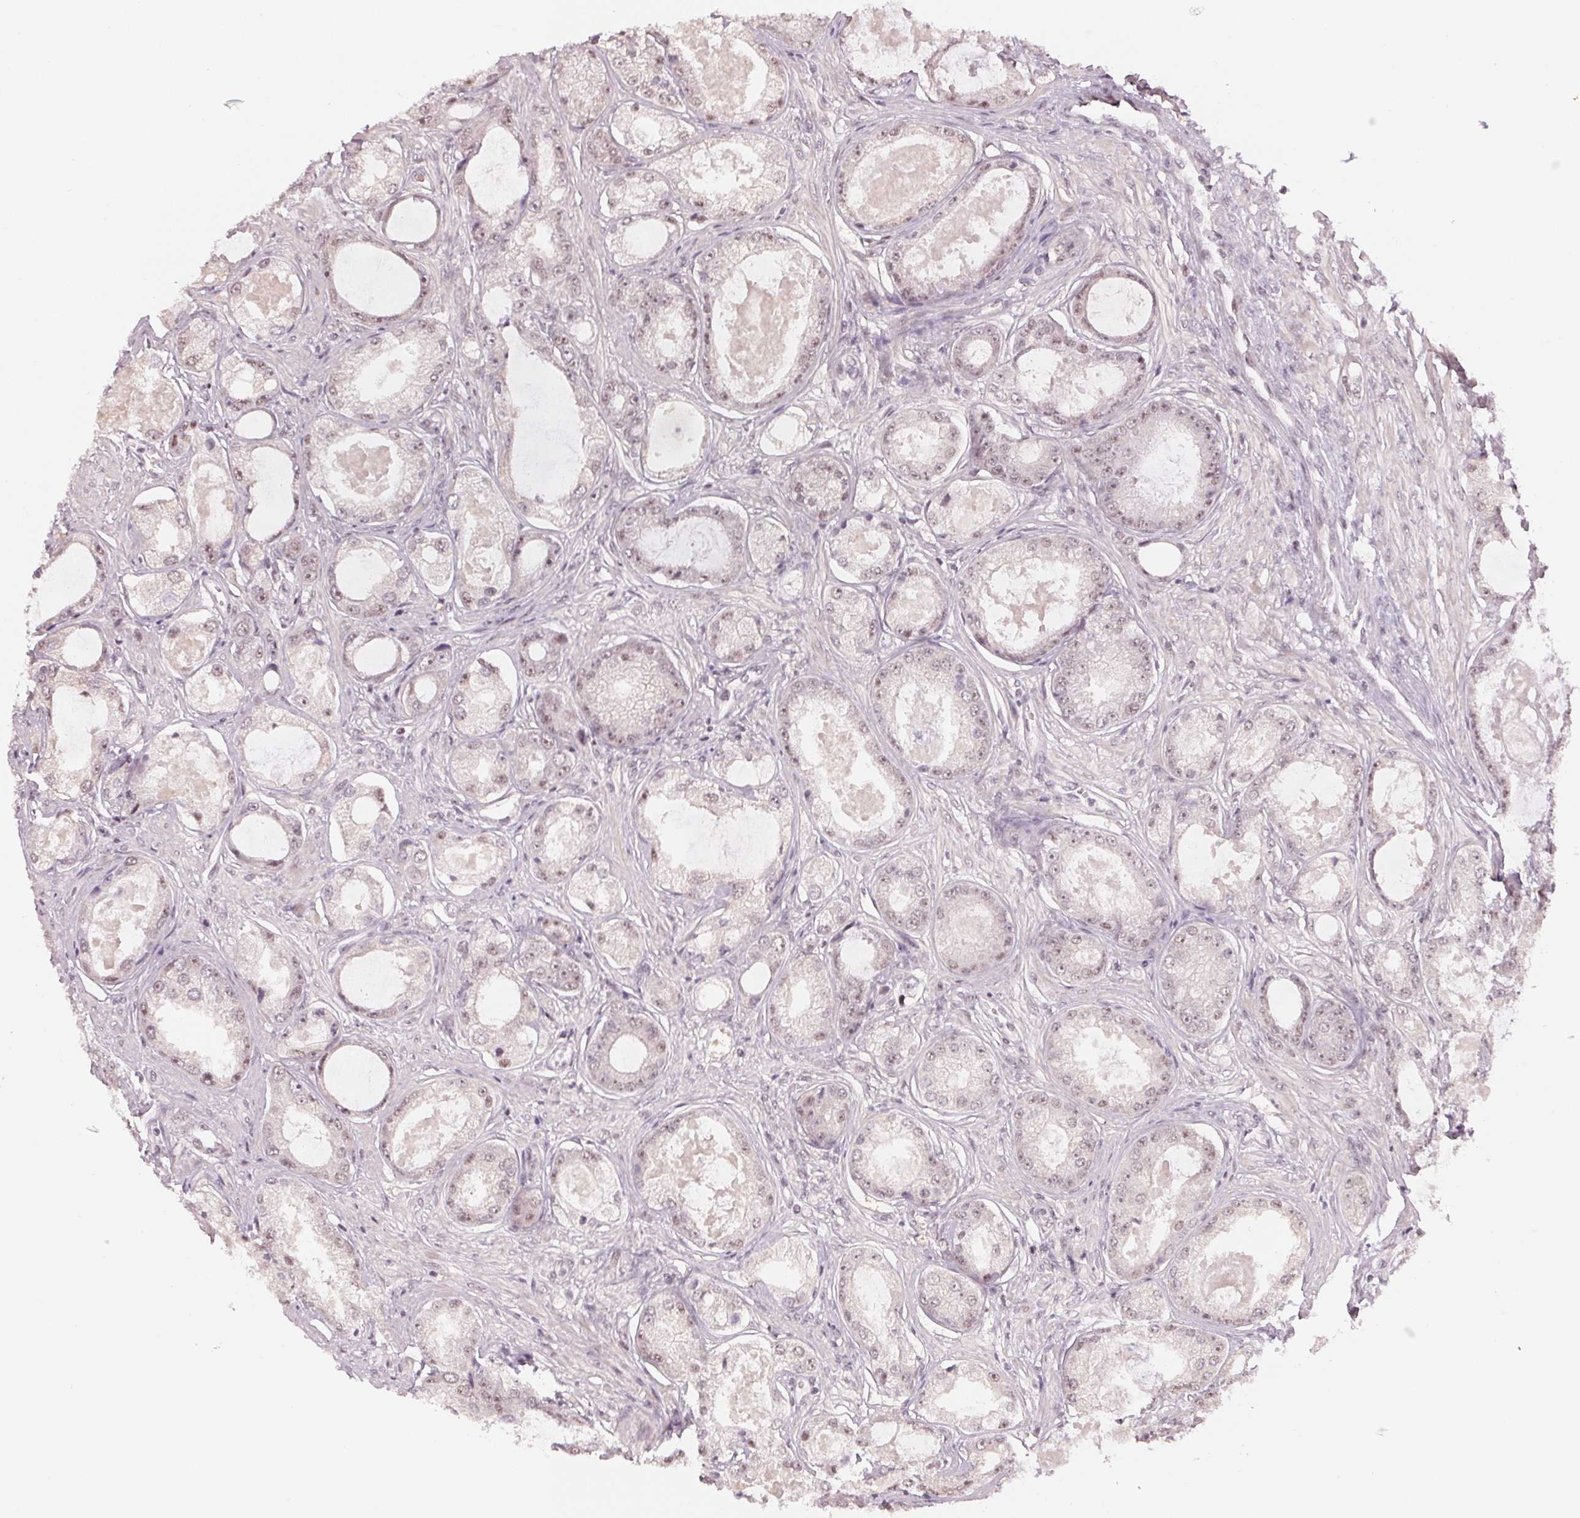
{"staining": {"intensity": "weak", "quantity": "<25%", "location": "nuclear"}, "tissue": "prostate cancer", "cell_type": "Tumor cells", "image_type": "cancer", "snomed": [{"axis": "morphology", "description": "Adenocarcinoma, Low grade"}, {"axis": "topography", "description": "Prostate"}], "caption": "IHC of human prostate cancer displays no staining in tumor cells.", "gene": "KAT6A", "patient": {"sex": "male", "age": 68}}